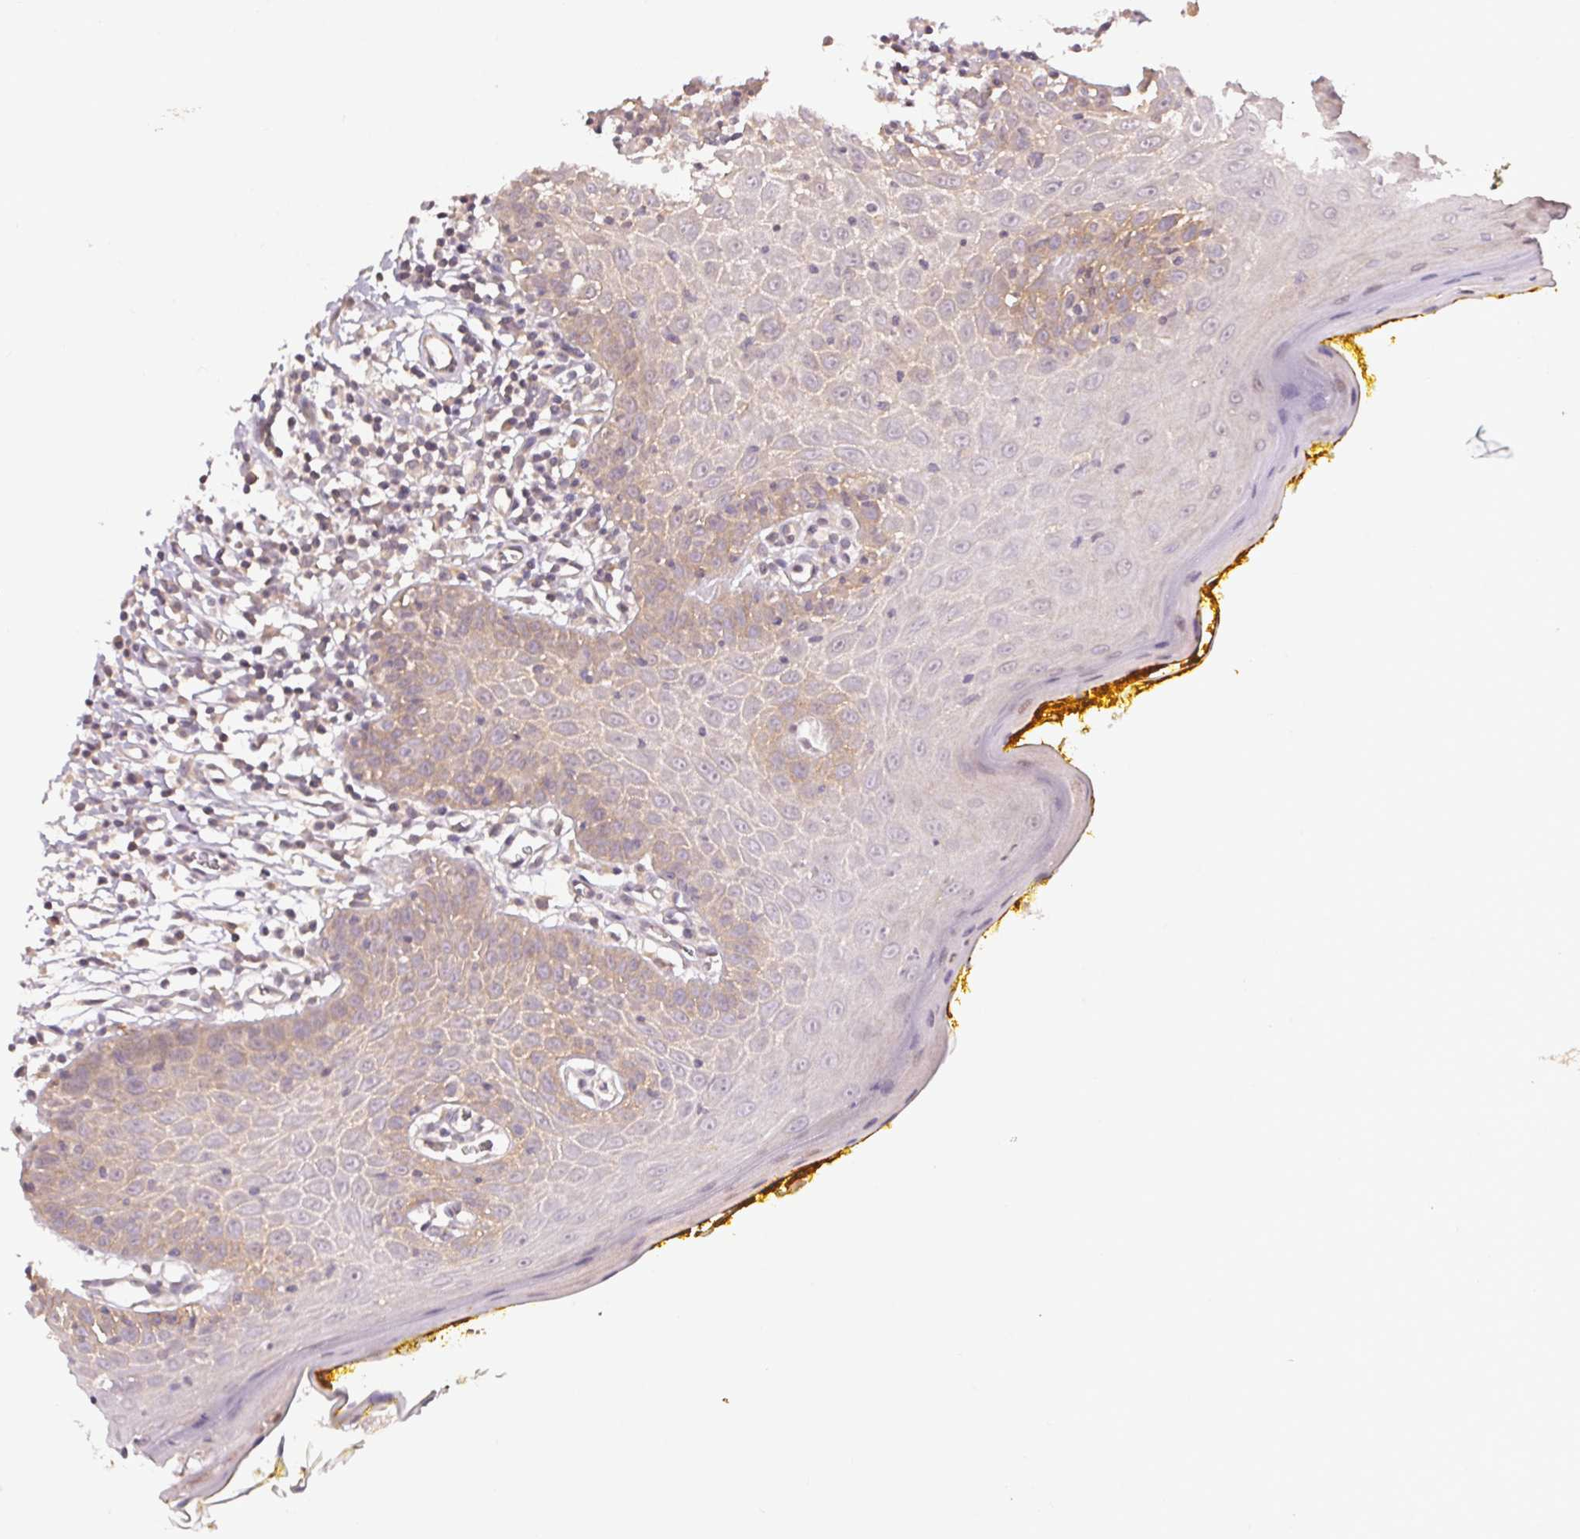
{"staining": {"intensity": "weak", "quantity": "25%-75%", "location": "cytoplasmic/membranous"}, "tissue": "oral mucosa", "cell_type": "Squamous epithelial cells", "image_type": "normal", "snomed": [{"axis": "morphology", "description": "Normal tissue, NOS"}, {"axis": "topography", "description": "Oral tissue"}, {"axis": "topography", "description": "Tounge, NOS"}], "caption": "A high-resolution micrograph shows immunohistochemistry (IHC) staining of benign oral mucosa, which displays weak cytoplasmic/membranous expression in approximately 25%-75% of squamous epithelial cells.", "gene": "ATP1B3", "patient": {"sex": "female", "age": 58}}